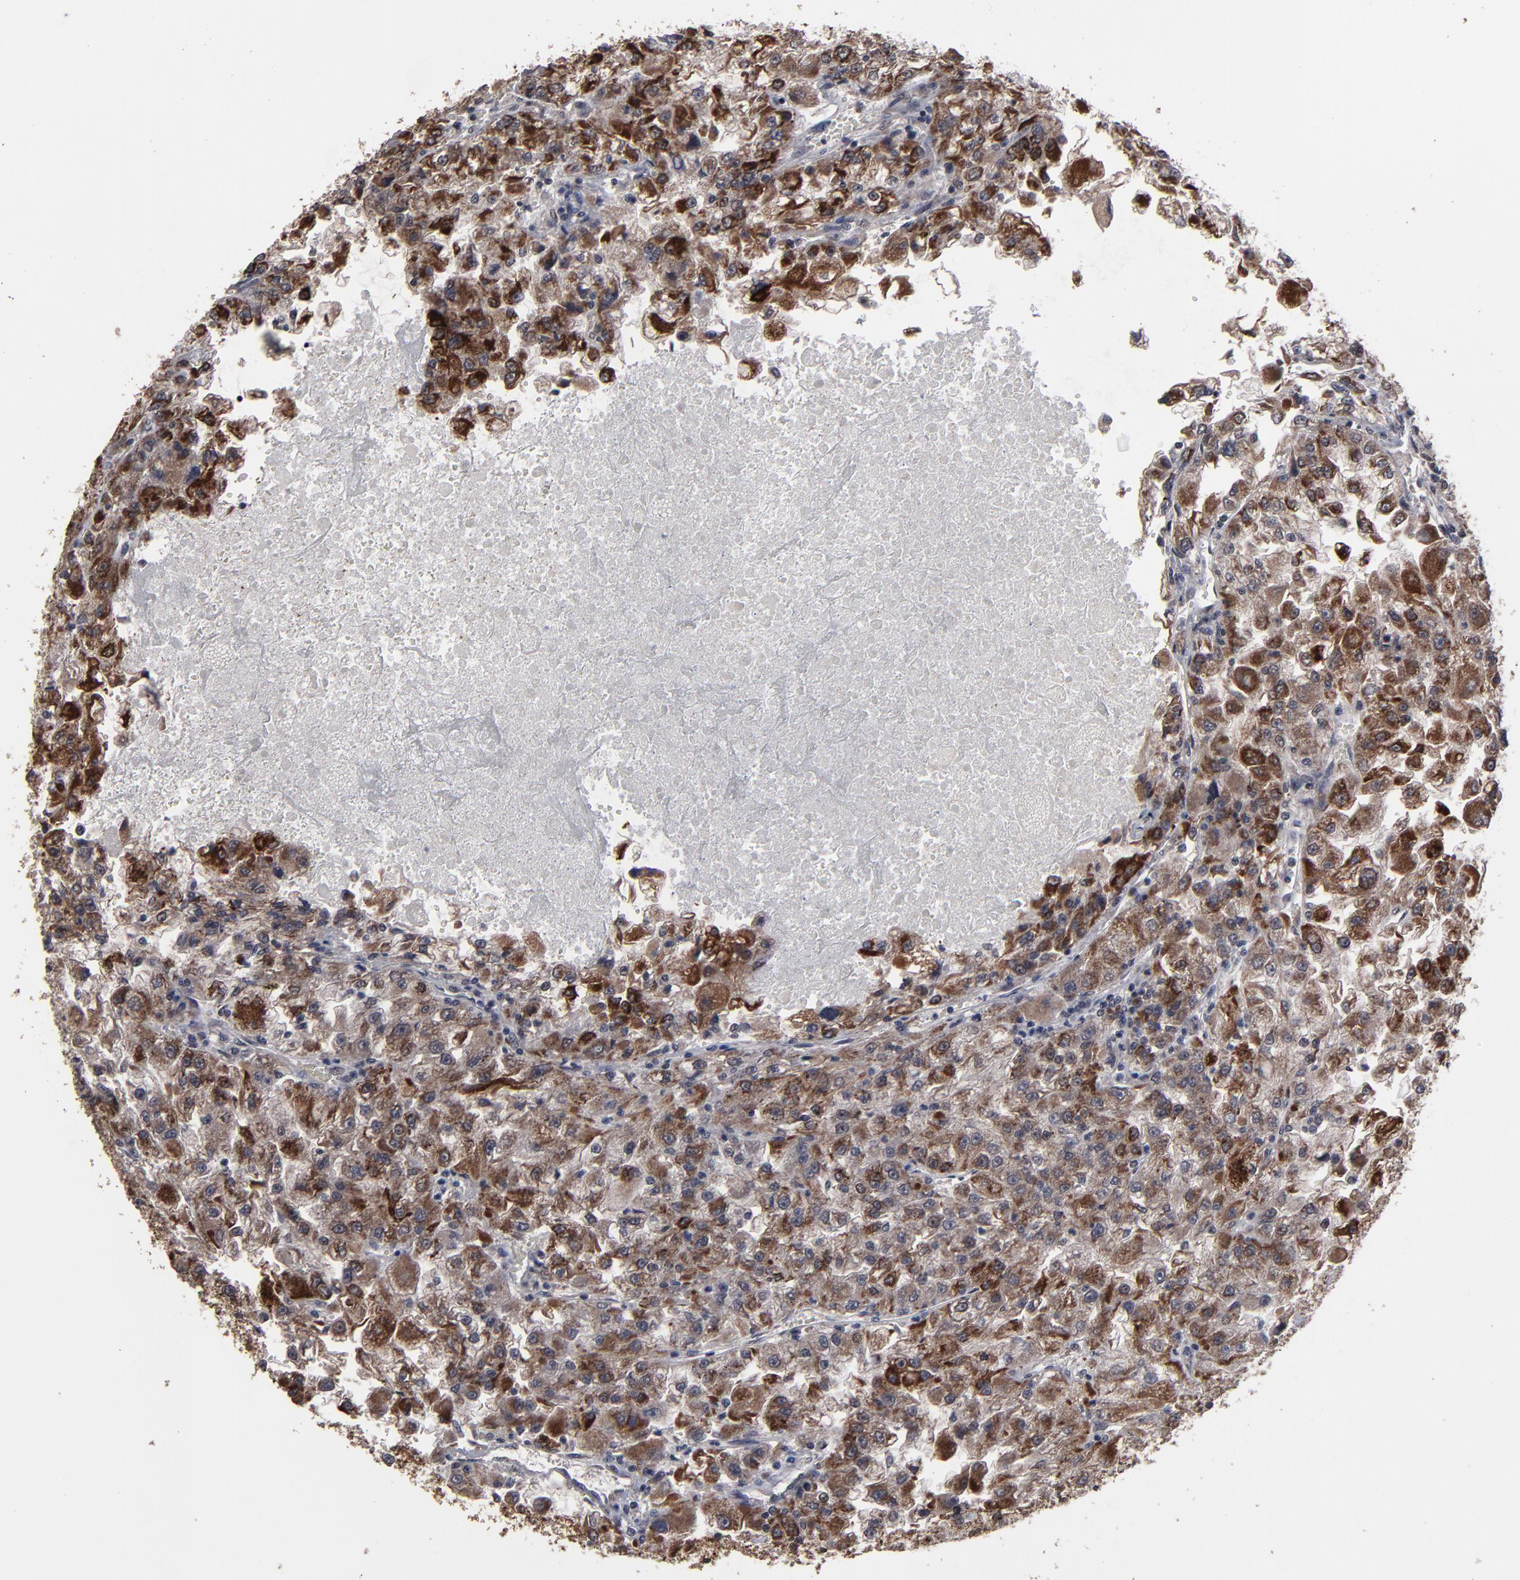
{"staining": {"intensity": "strong", "quantity": ">75%", "location": "cytoplasmic/membranous"}, "tissue": "renal cancer", "cell_type": "Tumor cells", "image_type": "cancer", "snomed": [{"axis": "morphology", "description": "Adenocarcinoma, NOS"}, {"axis": "topography", "description": "Kidney"}], "caption": "Human adenocarcinoma (renal) stained with a protein marker shows strong staining in tumor cells.", "gene": "BNIP3", "patient": {"sex": "female", "age": 83}}